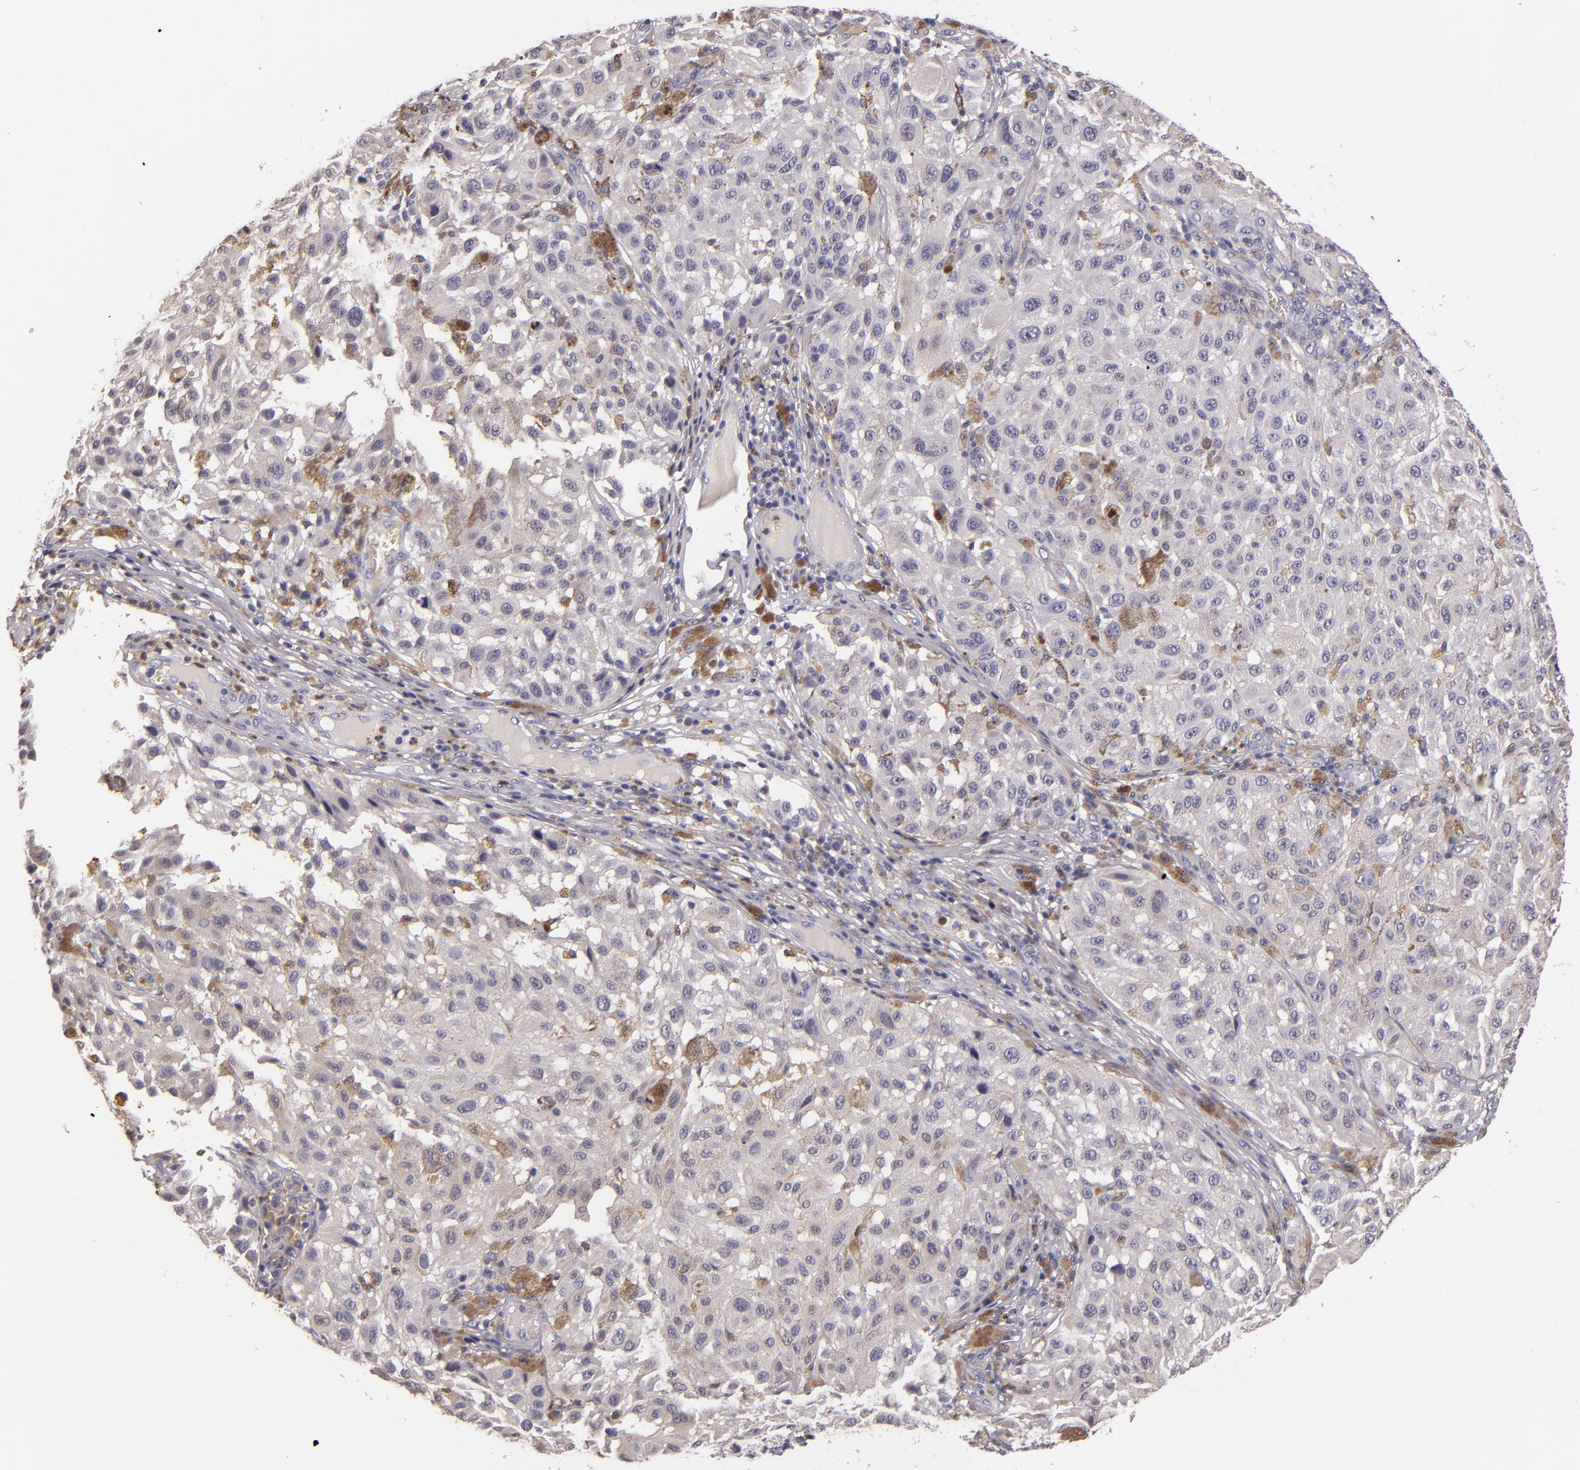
{"staining": {"intensity": "moderate", "quantity": "<25%", "location": "cytoplasmic/membranous"}, "tissue": "melanoma", "cell_type": "Tumor cells", "image_type": "cancer", "snomed": [{"axis": "morphology", "description": "Malignant melanoma, NOS"}, {"axis": "topography", "description": "Skin"}], "caption": "Immunohistochemistry (IHC) (DAB) staining of human malignant melanoma displays moderate cytoplasmic/membranous protein staining in about <25% of tumor cells.", "gene": "TLR8", "patient": {"sex": "female", "age": 64}}